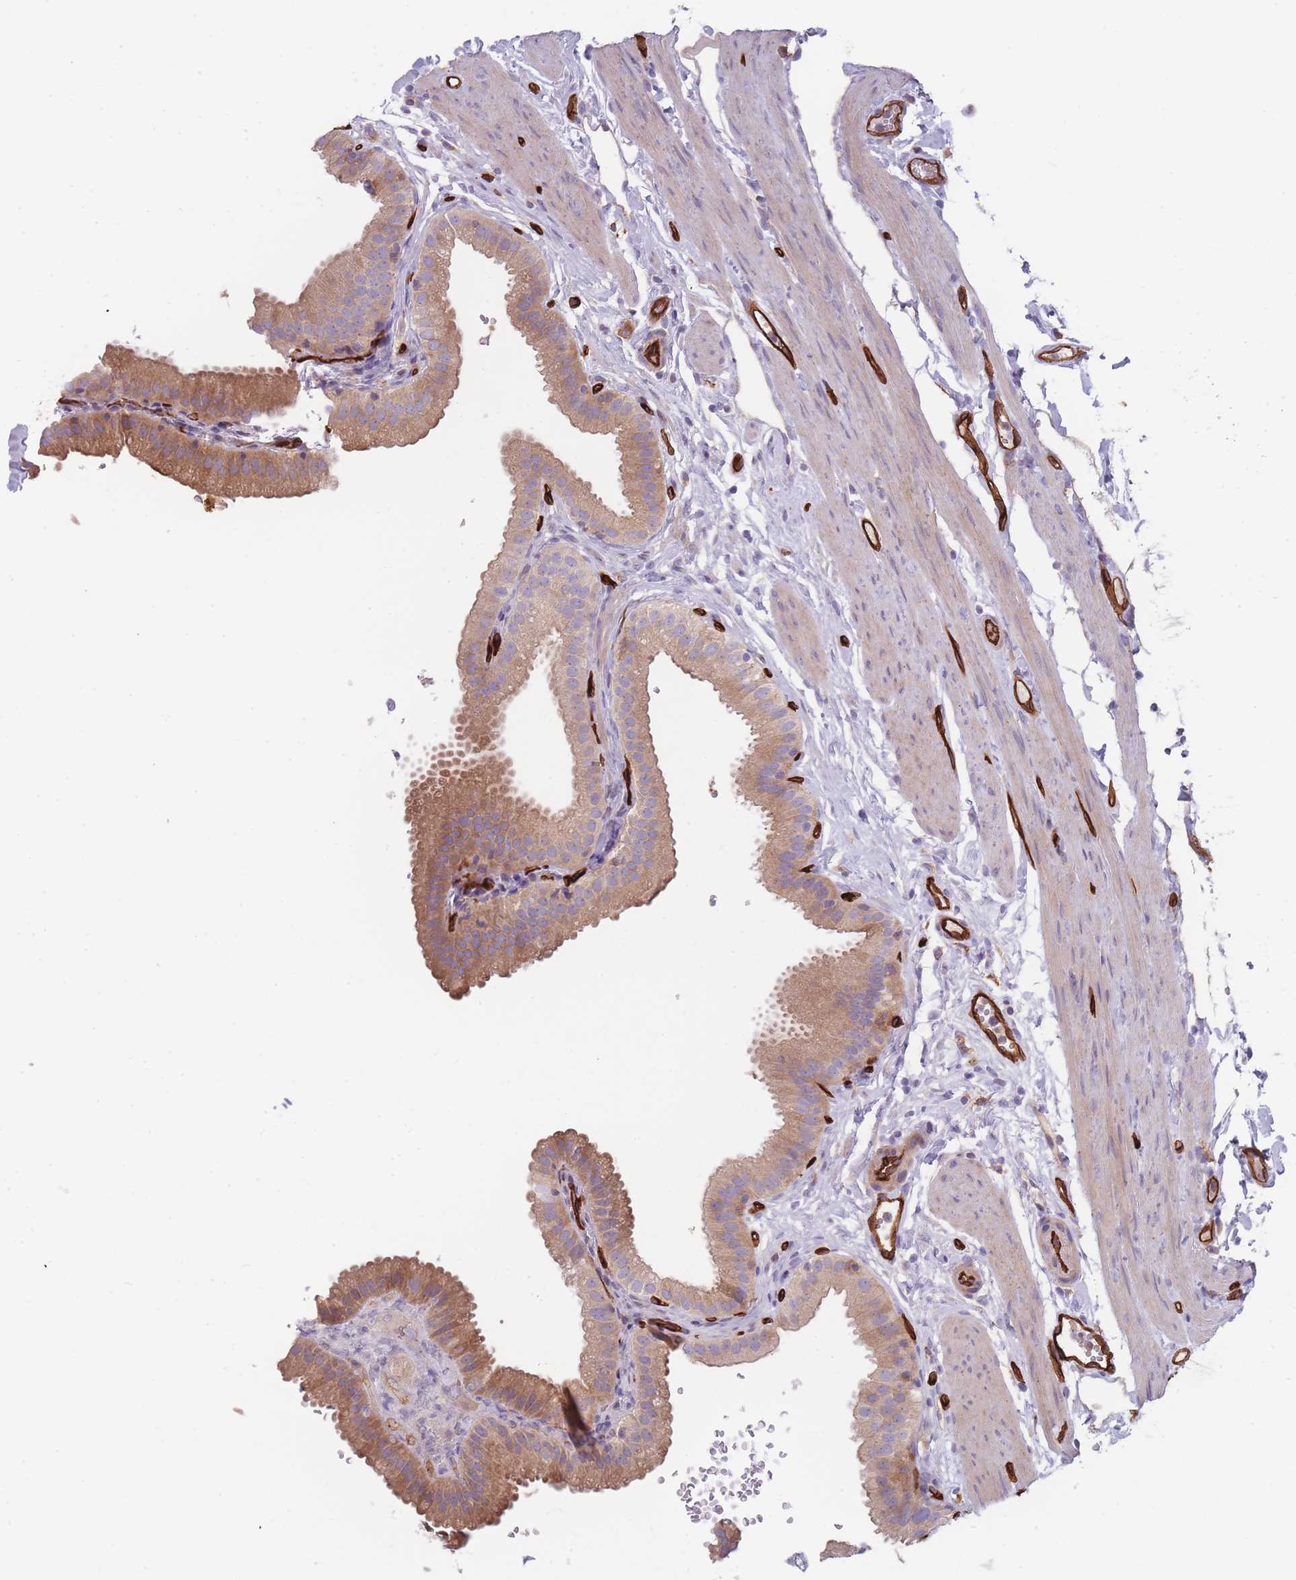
{"staining": {"intensity": "moderate", "quantity": ">75%", "location": "cytoplasmic/membranous"}, "tissue": "gallbladder", "cell_type": "Glandular cells", "image_type": "normal", "snomed": [{"axis": "morphology", "description": "Normal tissue, NOS"}, {"axis": "topography", "description": "Gallbladder"}], "caption": "This histopathology image demonstrates IHC staining of unremarkable human gallbladder, with medium moderate cytoplasmic/membranous expression in approximately >75% of glandular cells.", "gene": "CD300LF", "patient": {"sex": "female", "age": 61}}